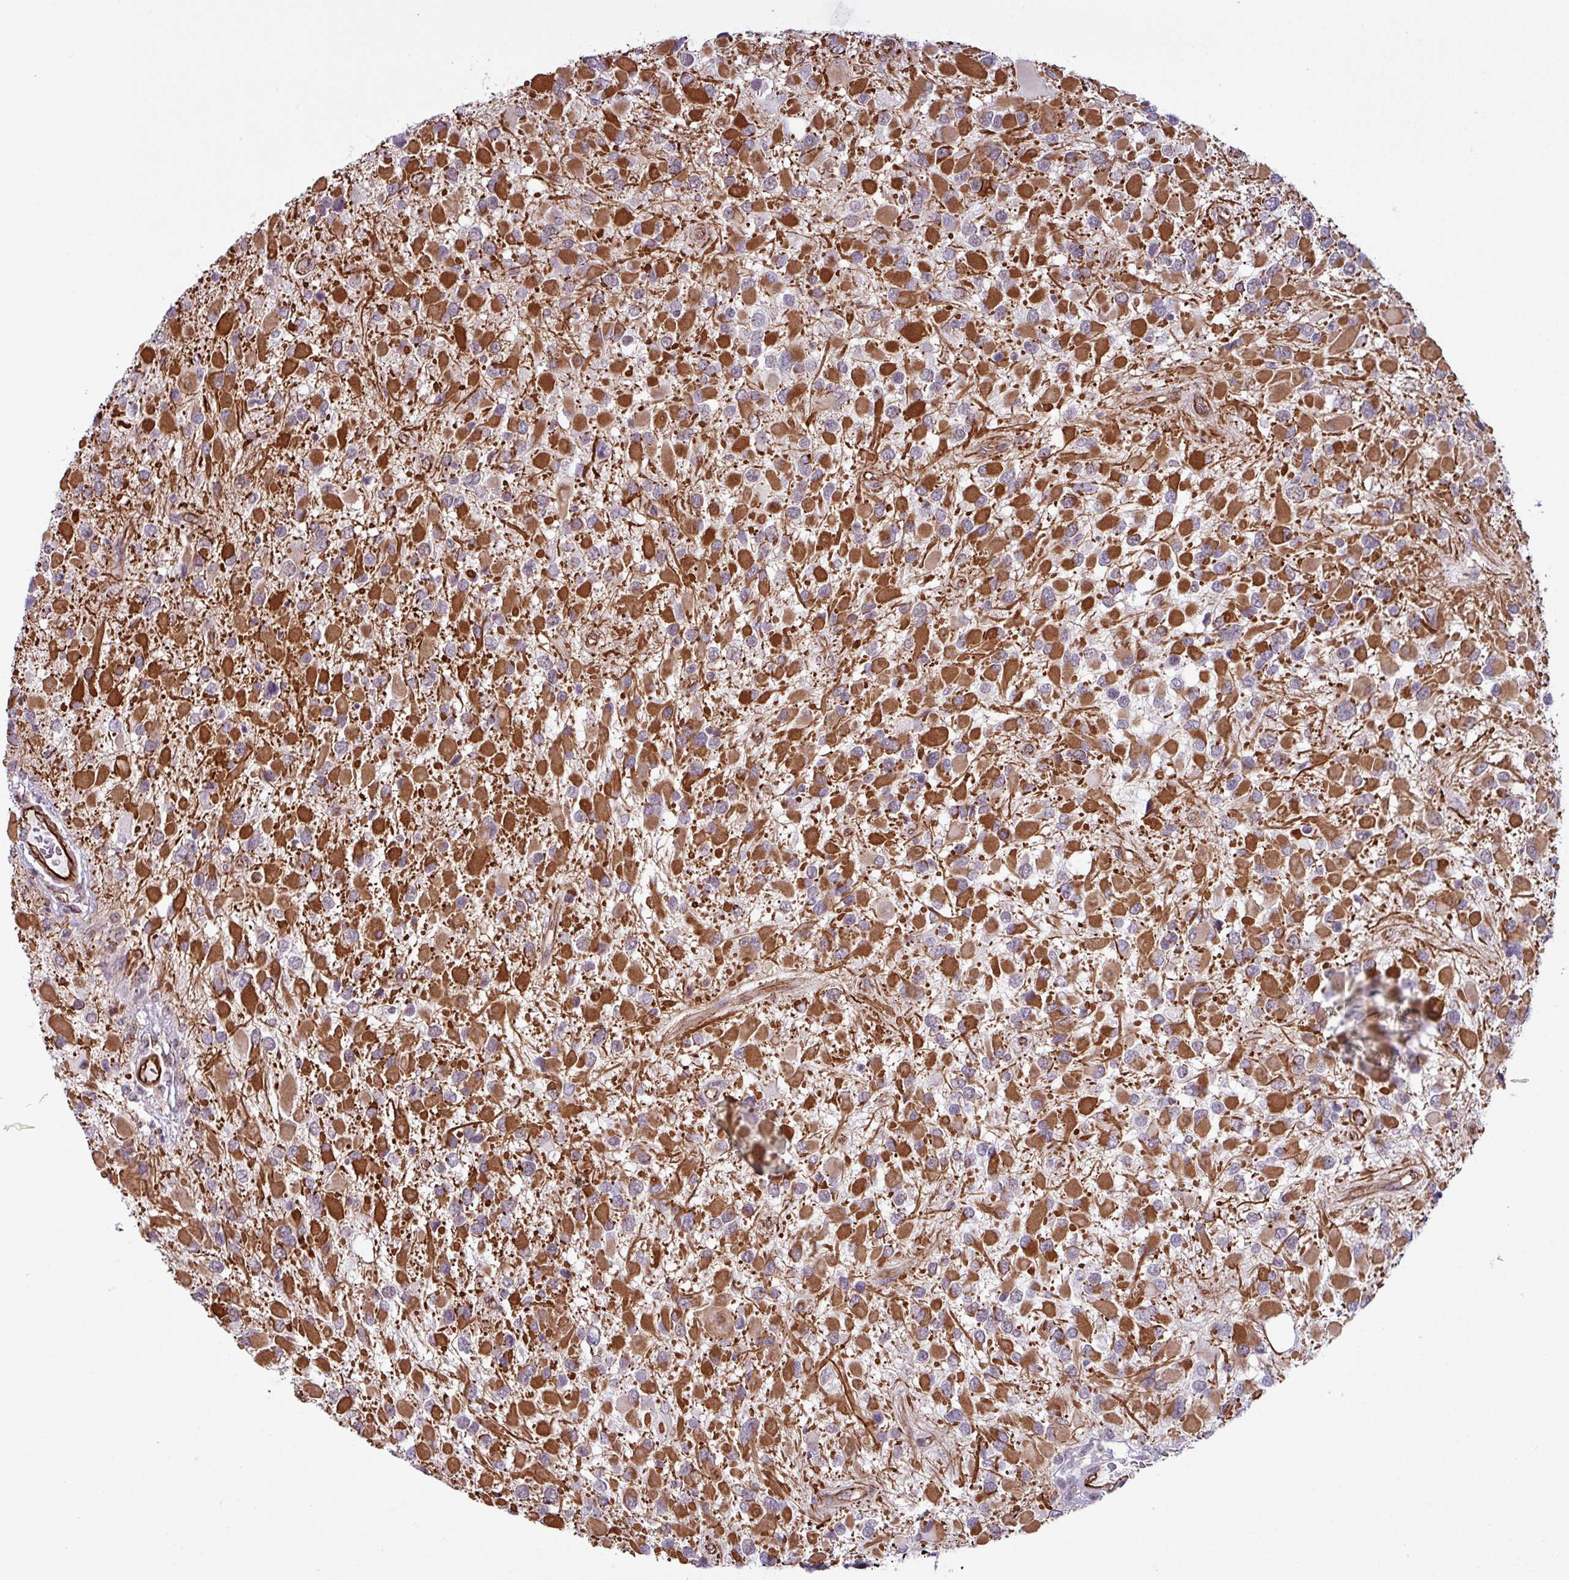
{"staining": {"intensity": "strong", "quantity": "<25%", "location": "cytoplasmic/membranous"}, "tissue": "glioma", "cell_type": "Tumor cells", "image_type": "cancer", "snomed": [{"axis": "morphology", "description": "Glioma, malignant, High grade"}, {"axis": "topography", "description": "Brain"}], "caption": "High-grade glioma (malignant) was stained to show a protein in brown. There is medium levels of strong cytoplasmic/membranous positivity in approximately <25% of tumor cells.", "gene": "CHD3", "patient": {"sex": "male", "age": 53}}